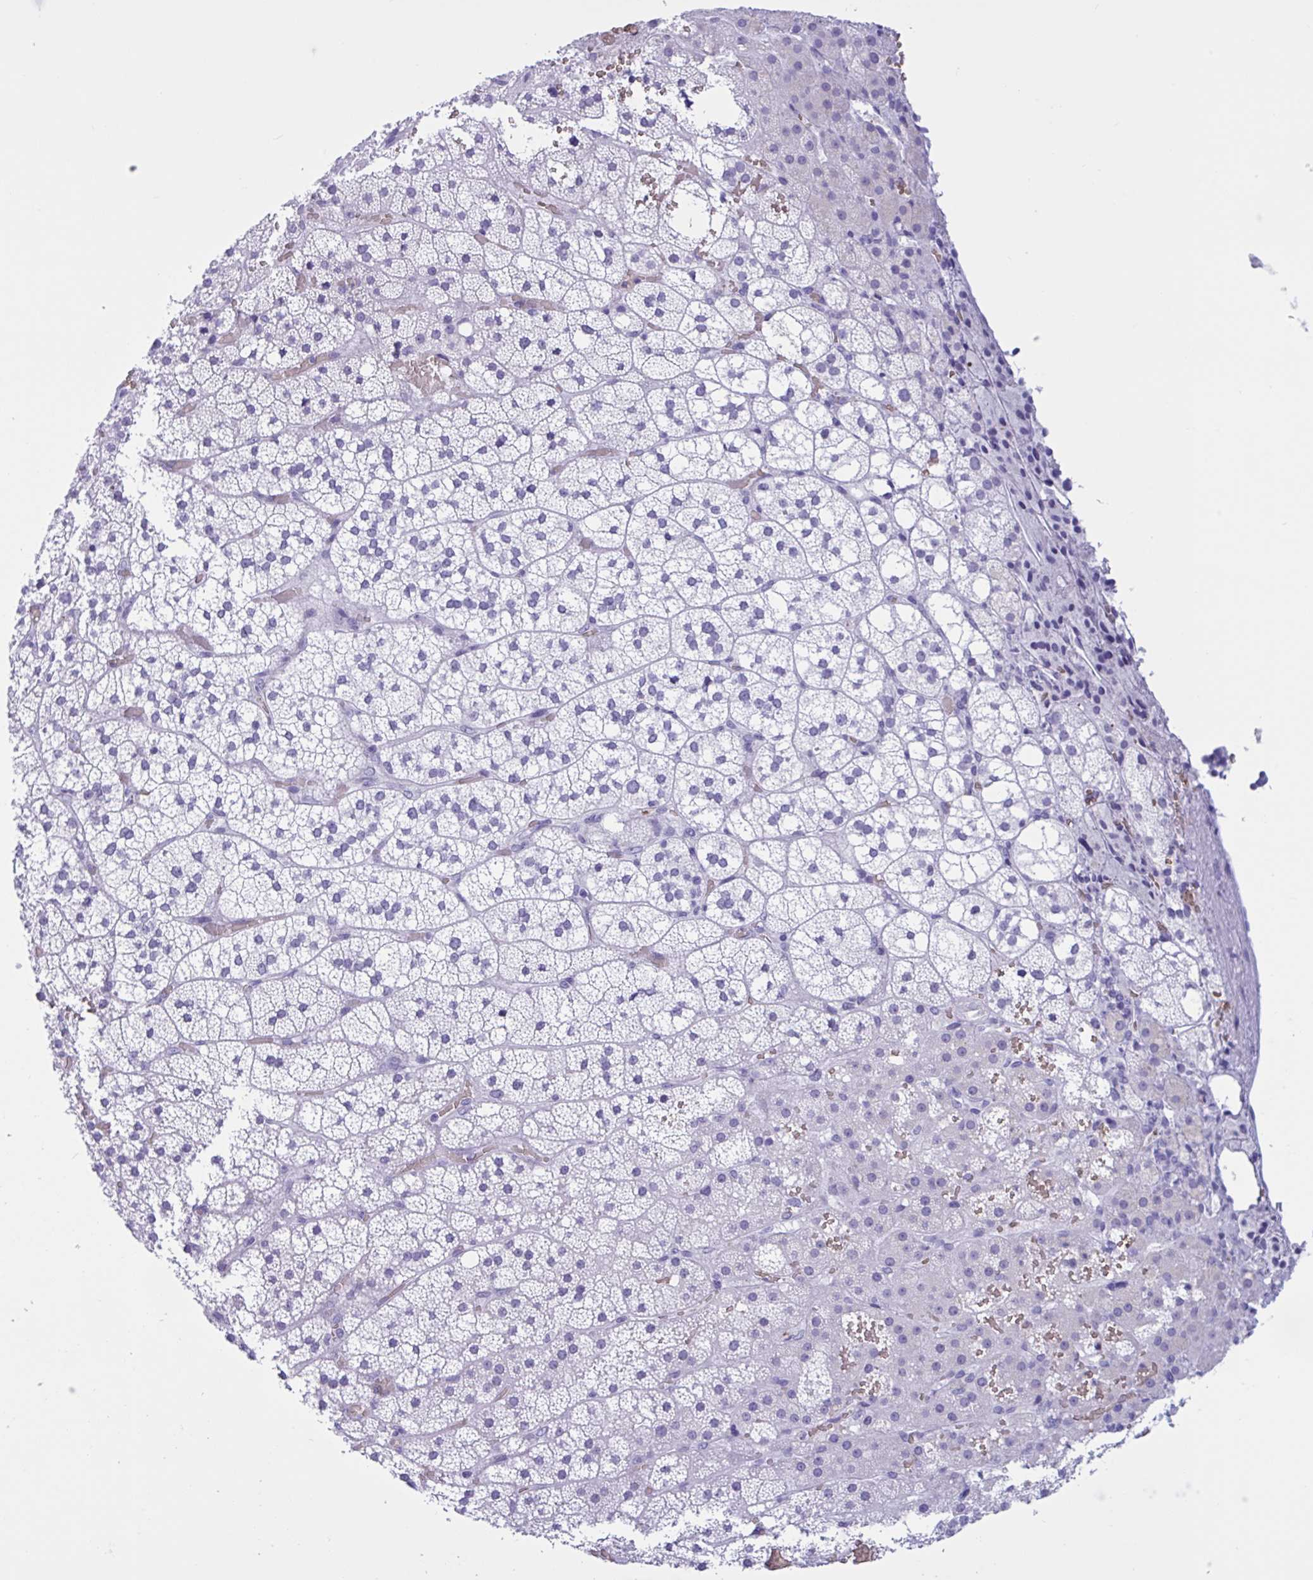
{"staining": {"intensity": "negative", "quantity": "none", "location": "none"}, "tissue": "adrenal gland", "cell_type": "Glandular cells", "image_type": "normal", "snomed": [{"axis": "morphology", "description": "Normal tissue, NOS"}, {"axis": "topography", "description": "Adrenal gland"}], "caption": "This is an IHC histopathology image of unremarkable adrenal gland. There is no positivity in glandular cells.", "gene": "SLC2A1", "patient": {"sex": "male", "age": 53}}